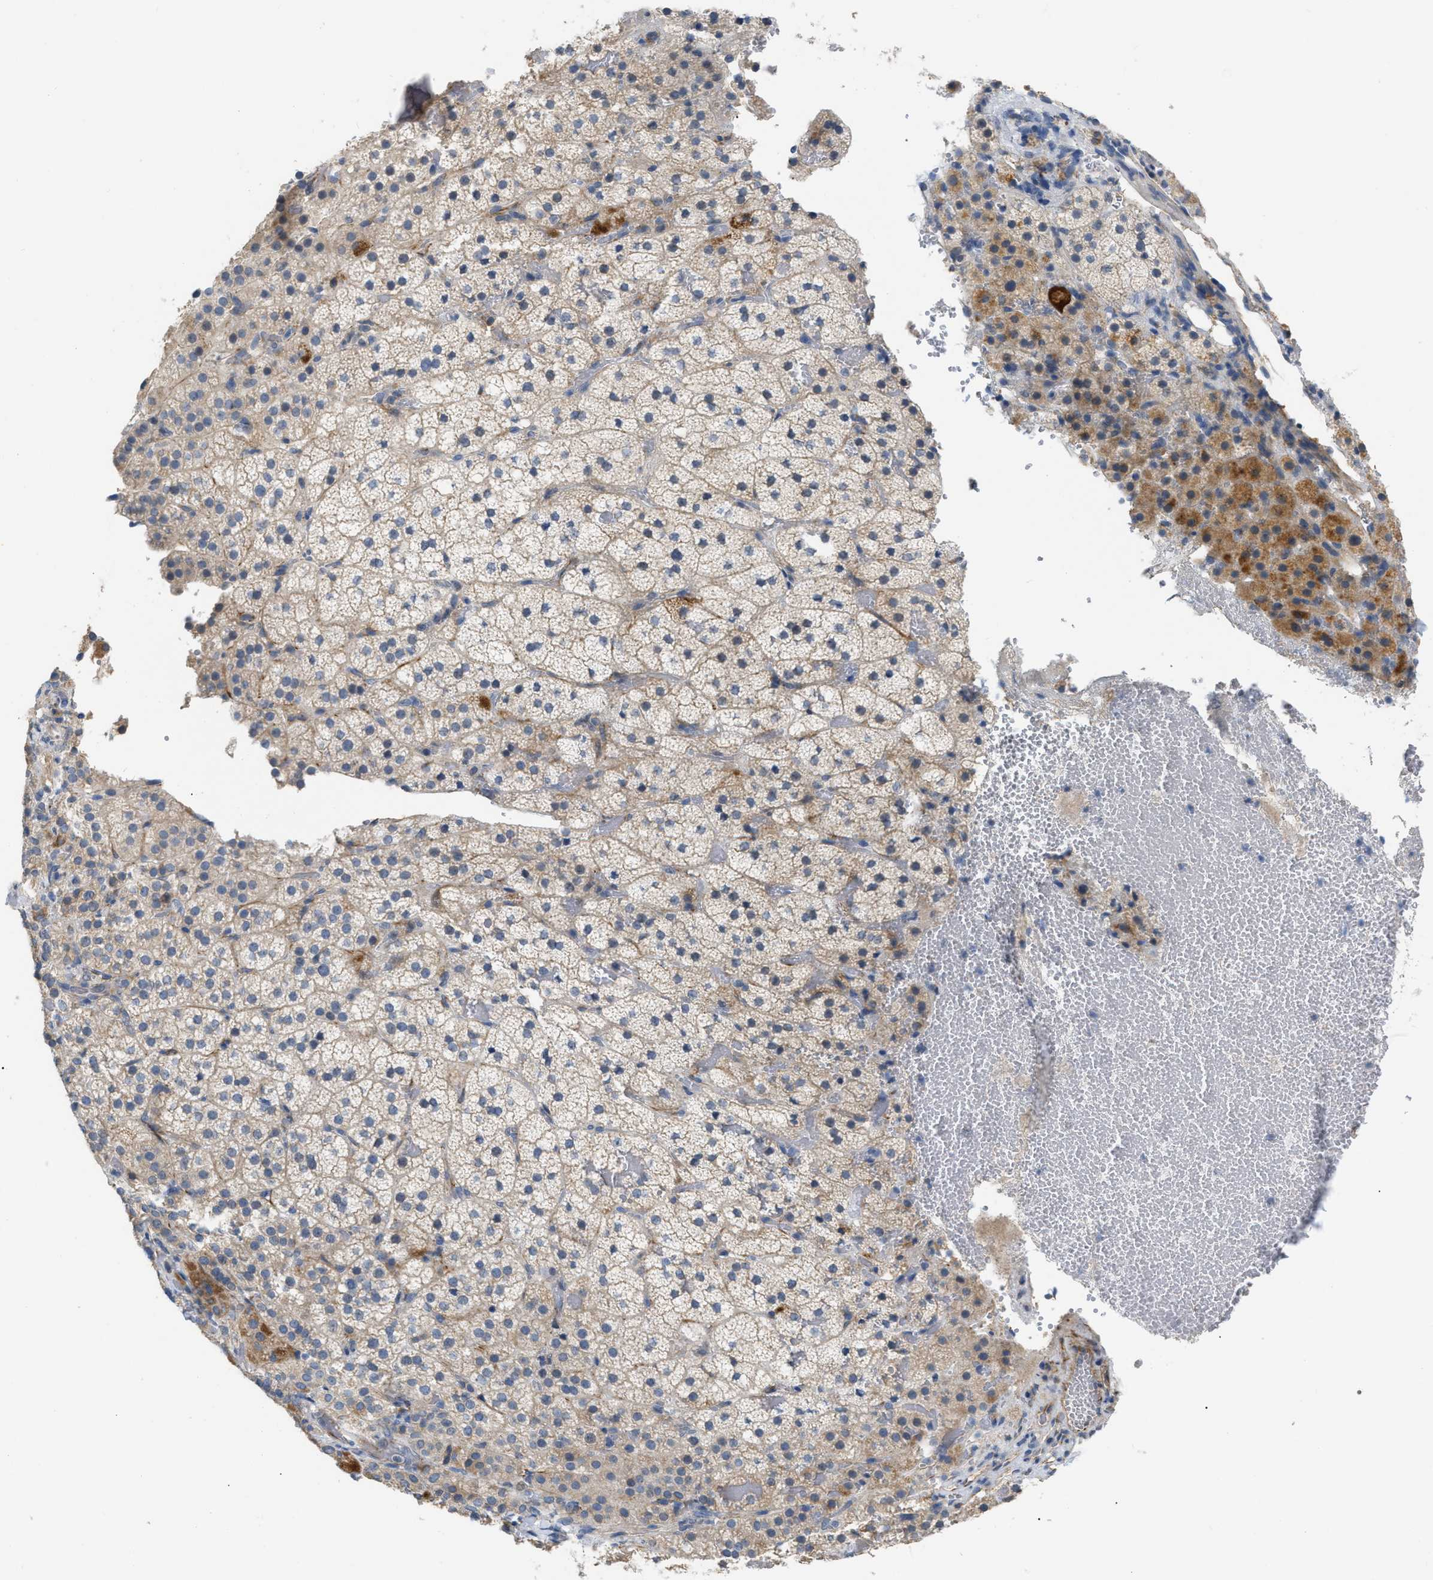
{"staining": {"intensity": "moderate", "quantity": "25%-75%", "location": "cytoplasmic/membranous"}, "tissue": "adrenal gland", "cell_type": "Glandular cells", "image_type": "normal", "snomed": [{"axis": "morphology", "description": "Normal tissue, NOS"}, {"axis": "topography", "description": "Adrenal gland"}], "caption": "Brown immunohistochemical staining in normal human adrenal gland exhibits moderate cytoplasmic/membranous expression in about 25%-75% of glandular cells.", "gene": "DHX58", "patient": {"sex": "female", "age": 59}}